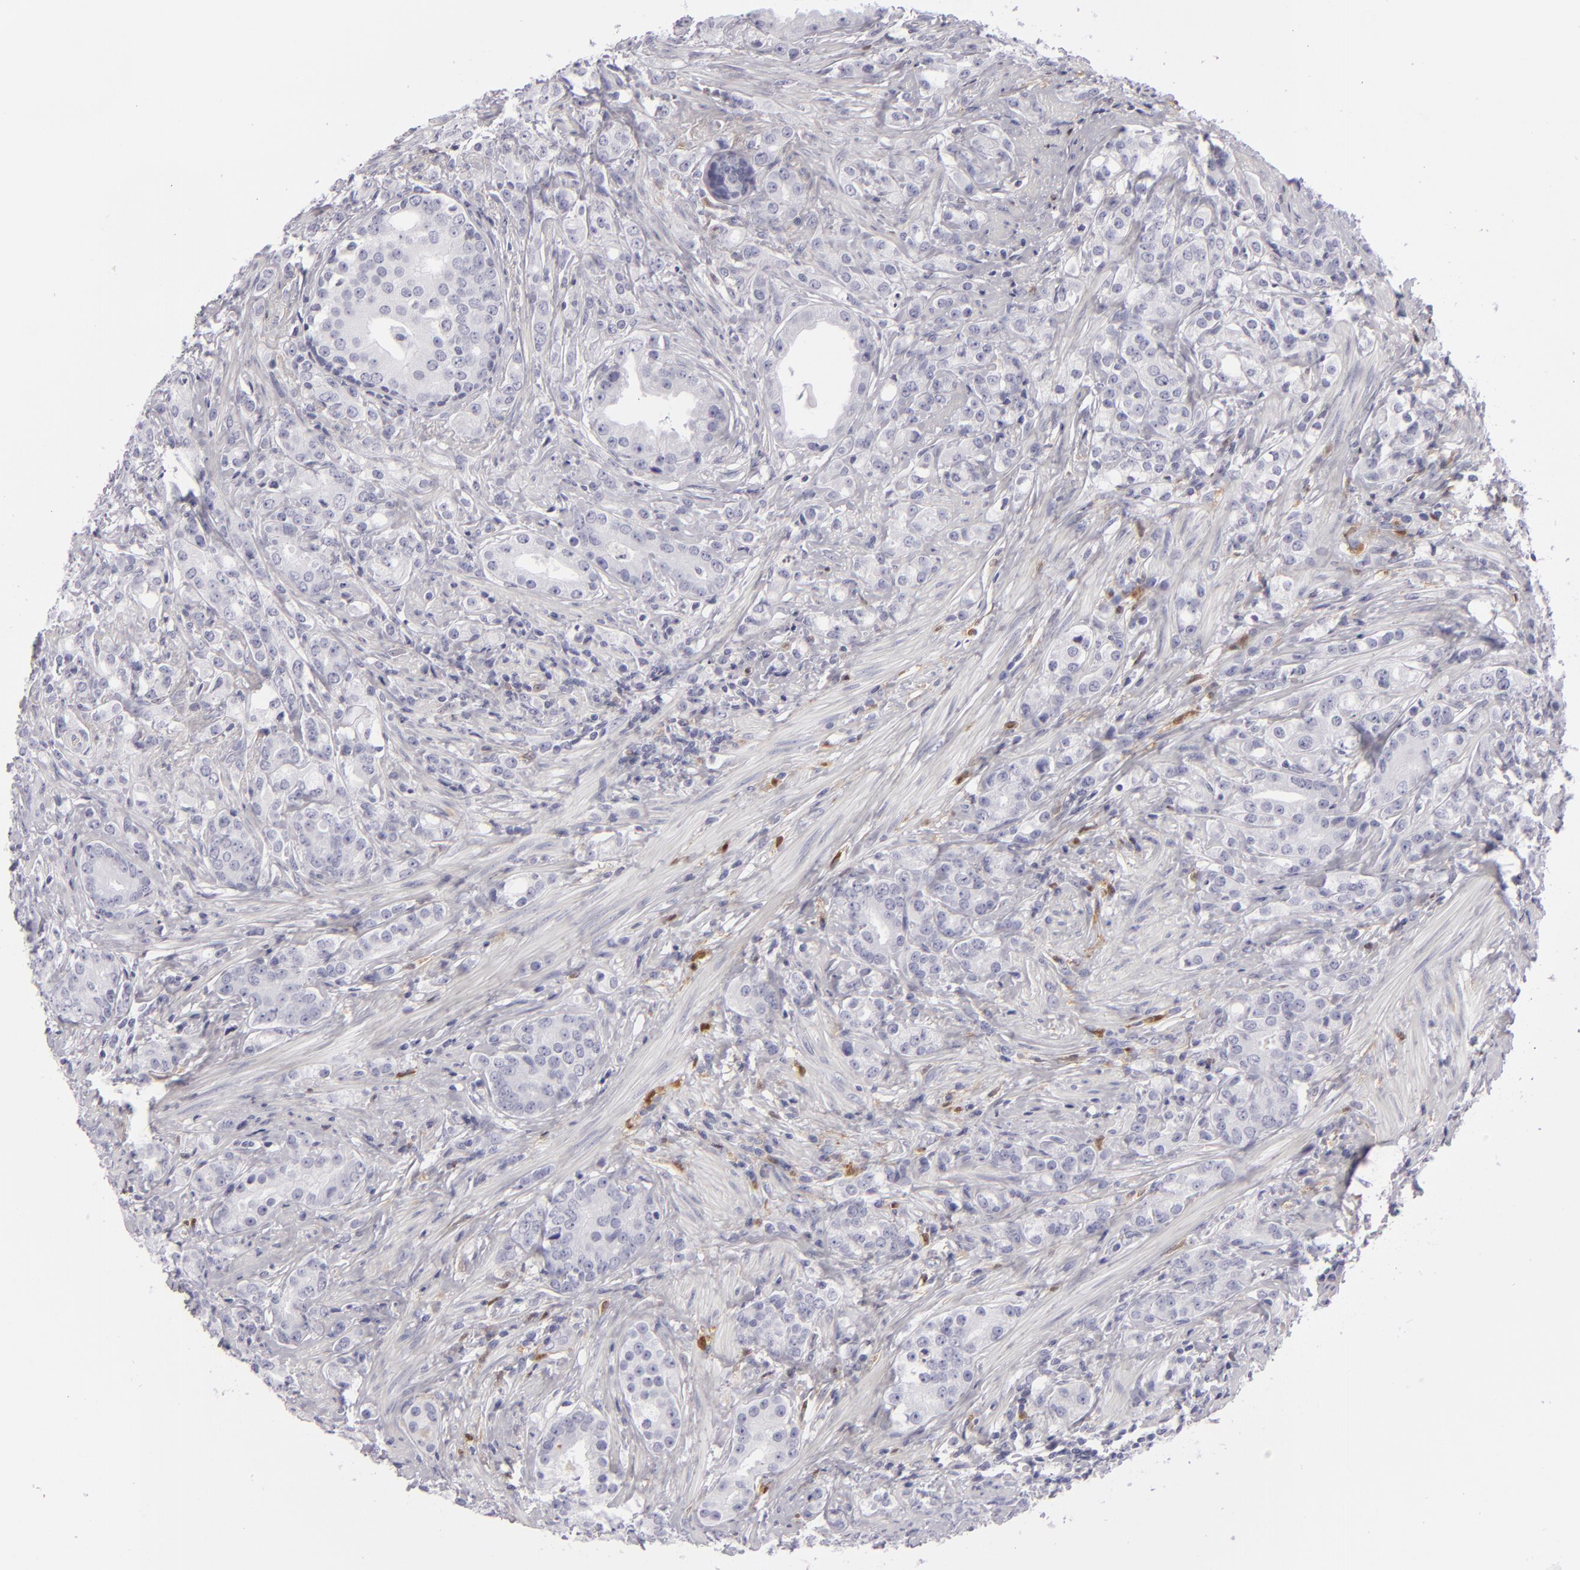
{"staining": {"intensity": "negative", "quantity": "none", "location": "none"}, "tissue": "prostate cancer", "cell_type": "Tumor cells", "image_type": "cancer", "snomed": [{"axis": "morphology", "description": "Adenocarcinoma, Medium grade"}, {"axis": "topography", "description": "Prostate"}], "caption": "This is an immunohistochemistry (IHC) image of human prostate medium-grade adenocarcinoma. There is no staining in tumor cells.", "gene": "F13A1", "patient": {"sex": "male", "age": 59}}